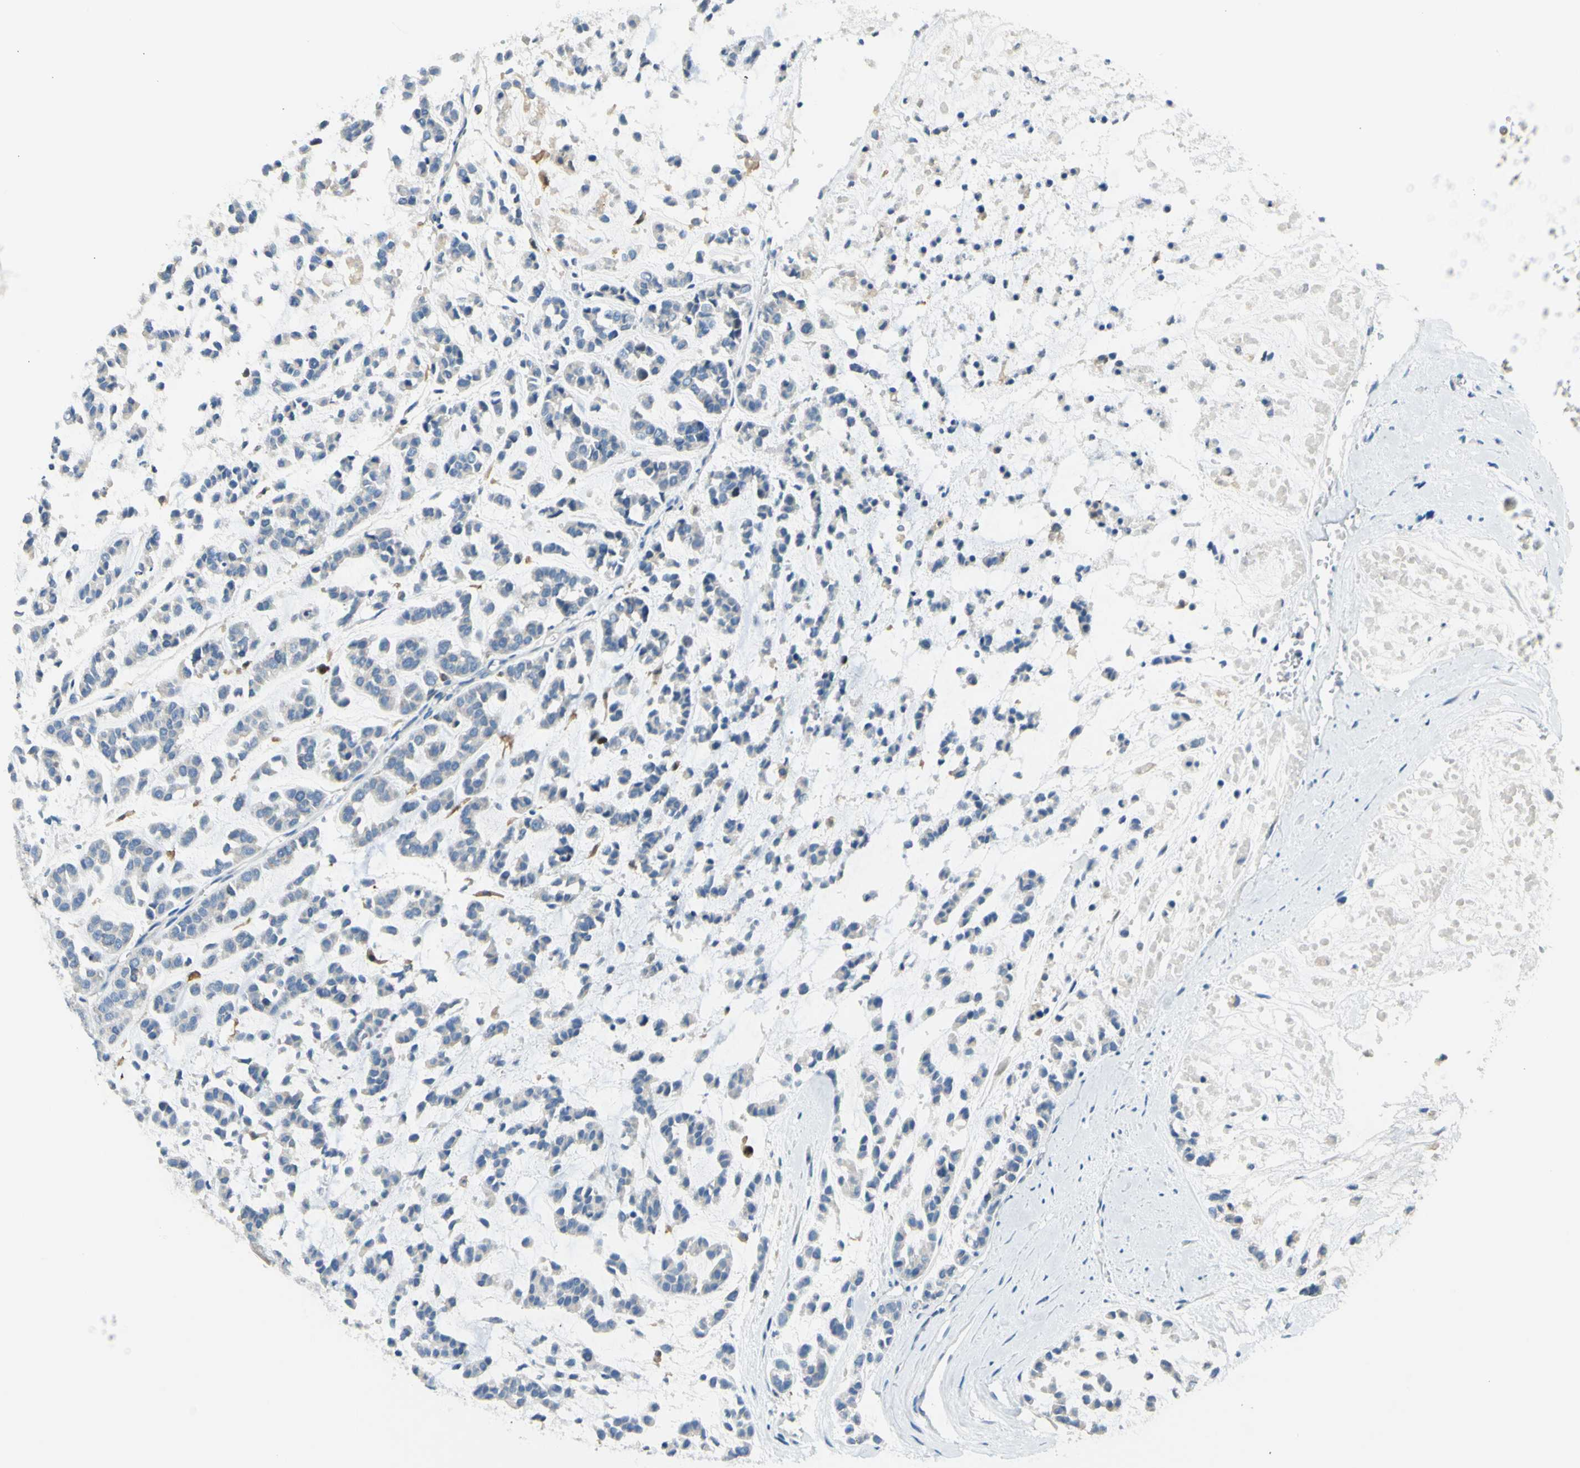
{"staining": {"intensity": "negative", "quantity": "none", "location": "none"}, "tissue": "head and neck cancer", "cell_type": "Tumor cells", "image_type": "cancer", "snomed": [{"axis": "morphology", "description": "Adenocarcinoma, NOS"}, {"axis": "morphology", "description": "Adenoma, NOS"}, {"axis": "topography", "description": "Head-Neck"}], "caption": "Head and neck cancer (adenoma) was stained to show a protein in brown. There is no significant staining in tumor cells. (Stains: DAB (3,3'-diaminobenzidine) immunohistochemistry (IHC) with hematoxylin counter stain, Microscopy: brightfield microscopy at high magnification).", "gene": "NPHP3", "patient": {"sex": "female", "age": 55}}